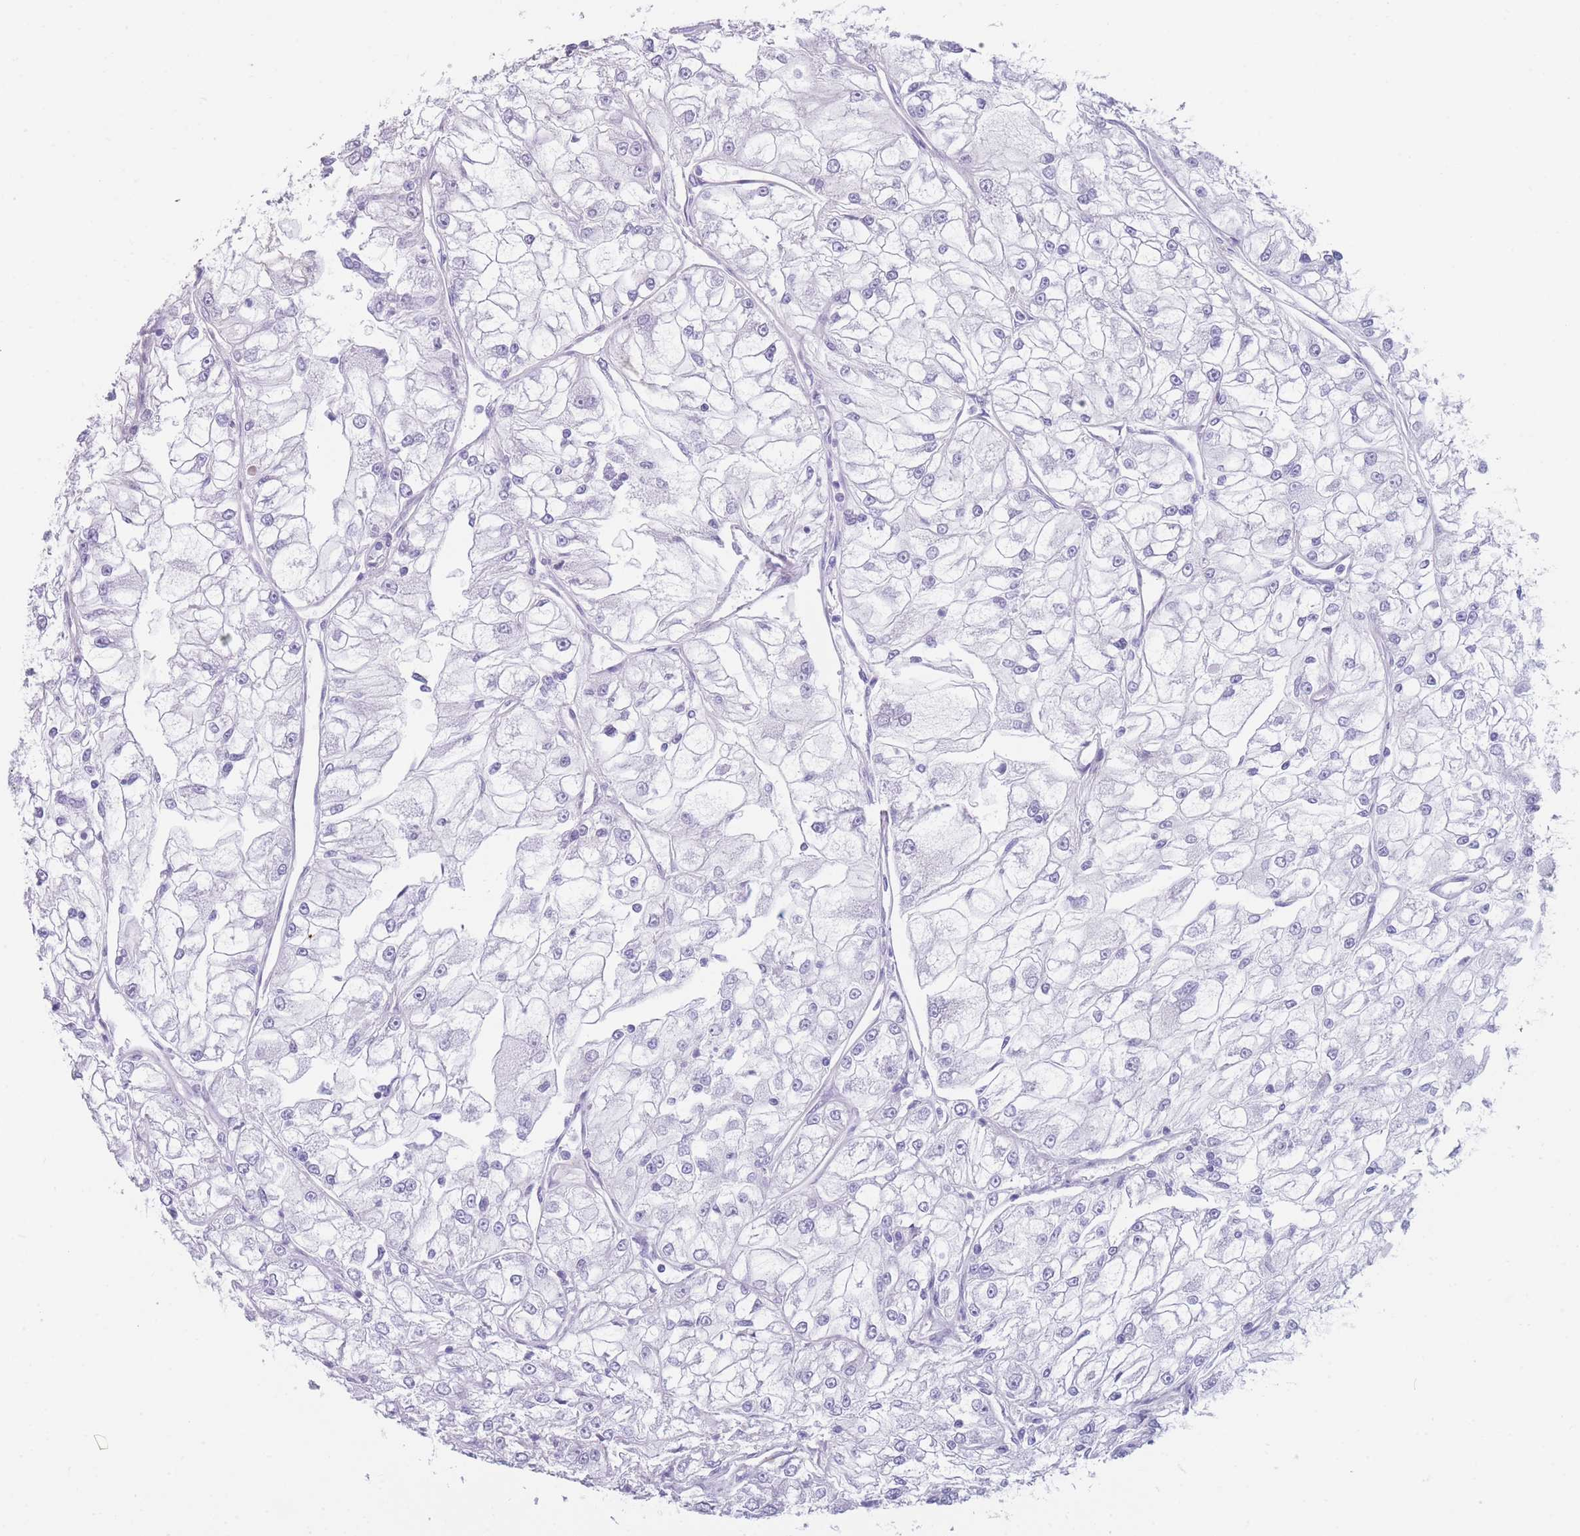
{"staining": {"intensity": "negative", "quantity": "none", "location": "none"}, "tissue": "renal cancer", "cell_type": "Tumor cells", "image_type": "cancer", "snomed": [{"axis": "morphology", "description": "Adenocarcinoma, NOS"}, {"axis": "topography", "description": "Kidney"}], "caption": "IHC of human renal cancer shows no expression in tumor cells.", "gene": "COL27A1", "patient": {"sex": "female", "age": 72}}